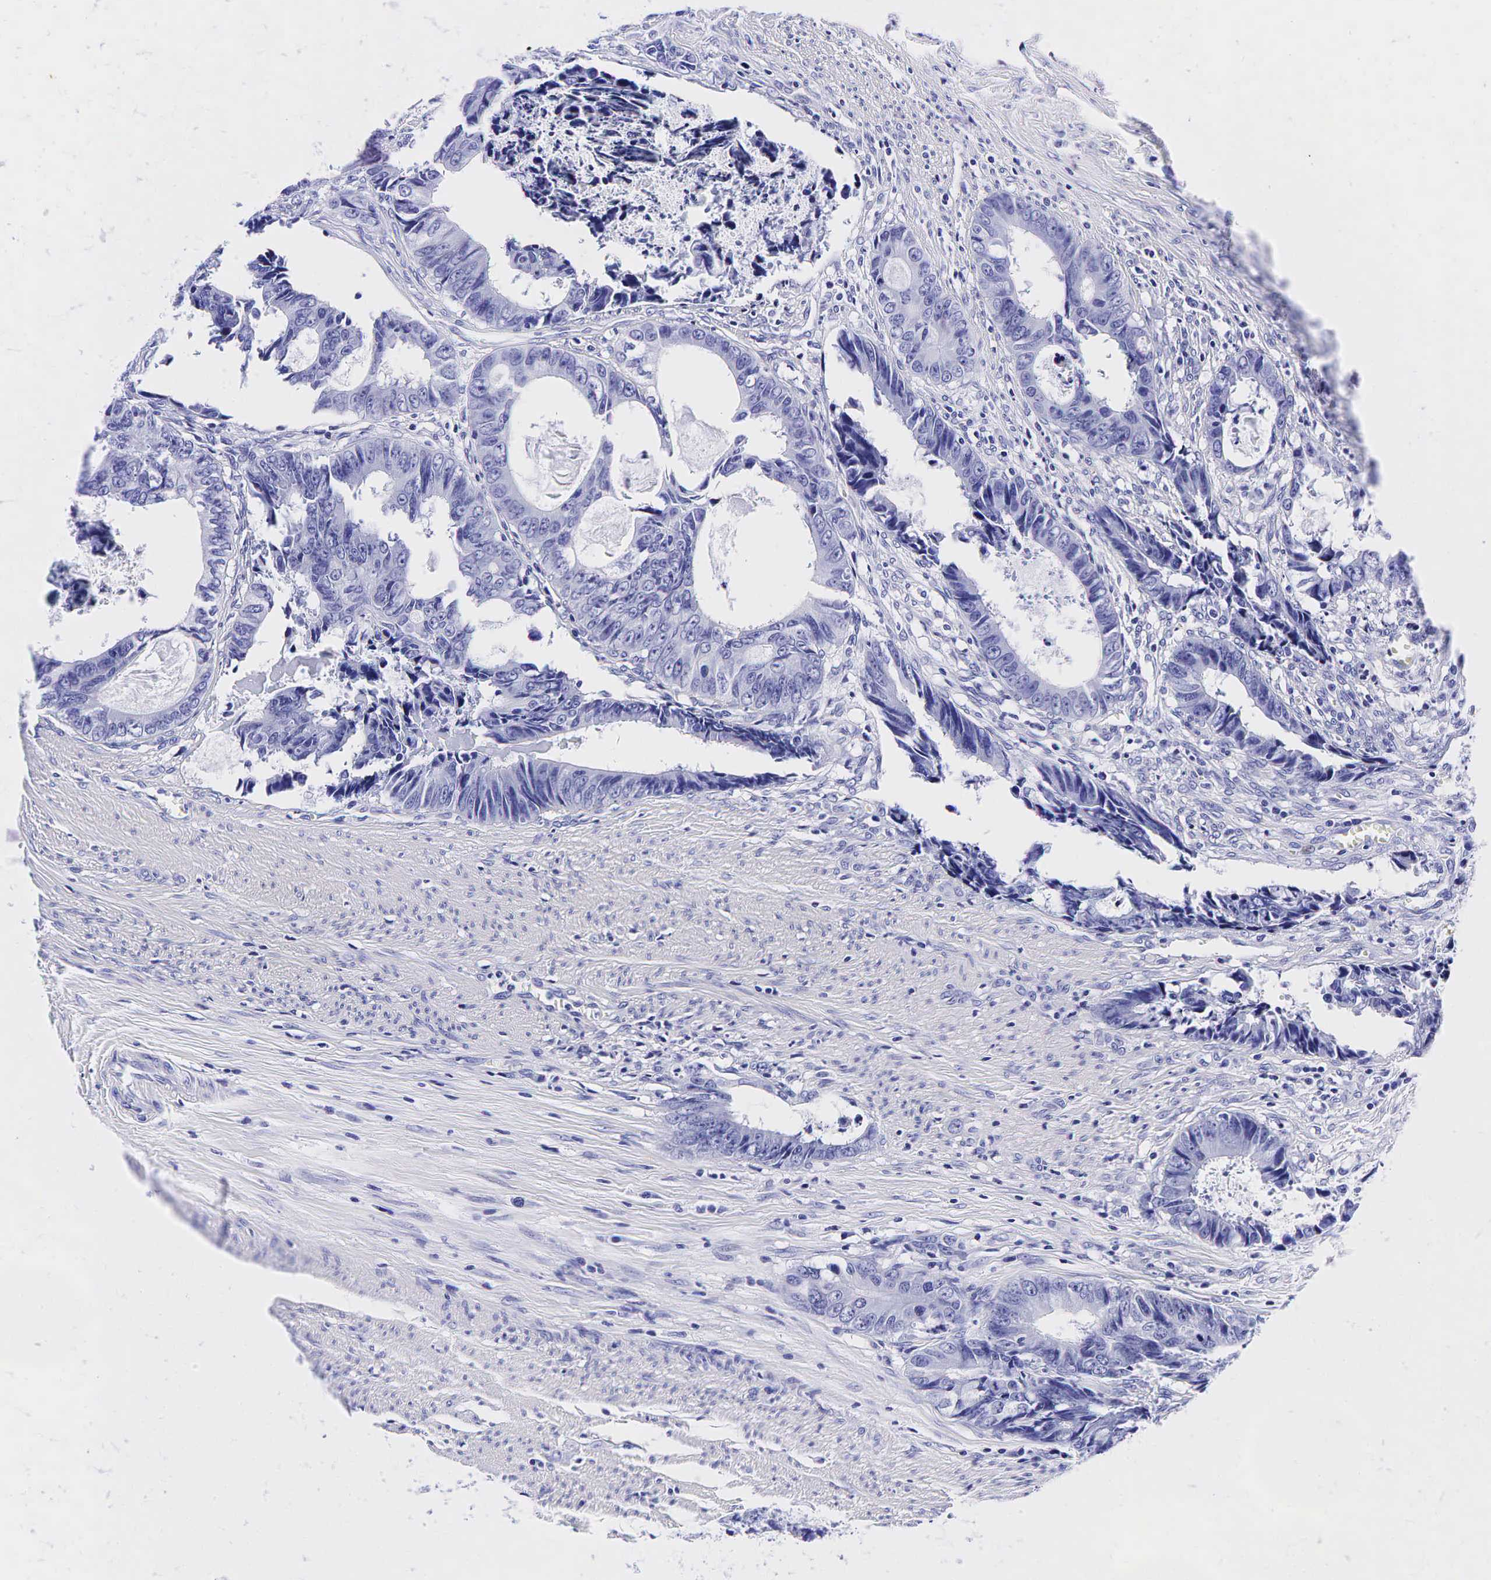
{"staining": {"intensity": "negative", "quantity": "none", "location": "none"}, "tissue": "colorectal cancer", "cell_type": "Tumor cells", "image_type": "cancer", "snomed": [{"axis": "morphology", "description": "Adenocarcinoma, NOS"}, {"axis": "topography", "description": "Rectum"}], "caption": "This image is of adenocarcinoma (colorectal) stained with immunohistochemistry (IHC) to label a protein in brown with the nuclei are counter-stained blue. There is no expression in tumor cells.", "gene": "GCG", "patient": {"sex": "female", "age": 98}}